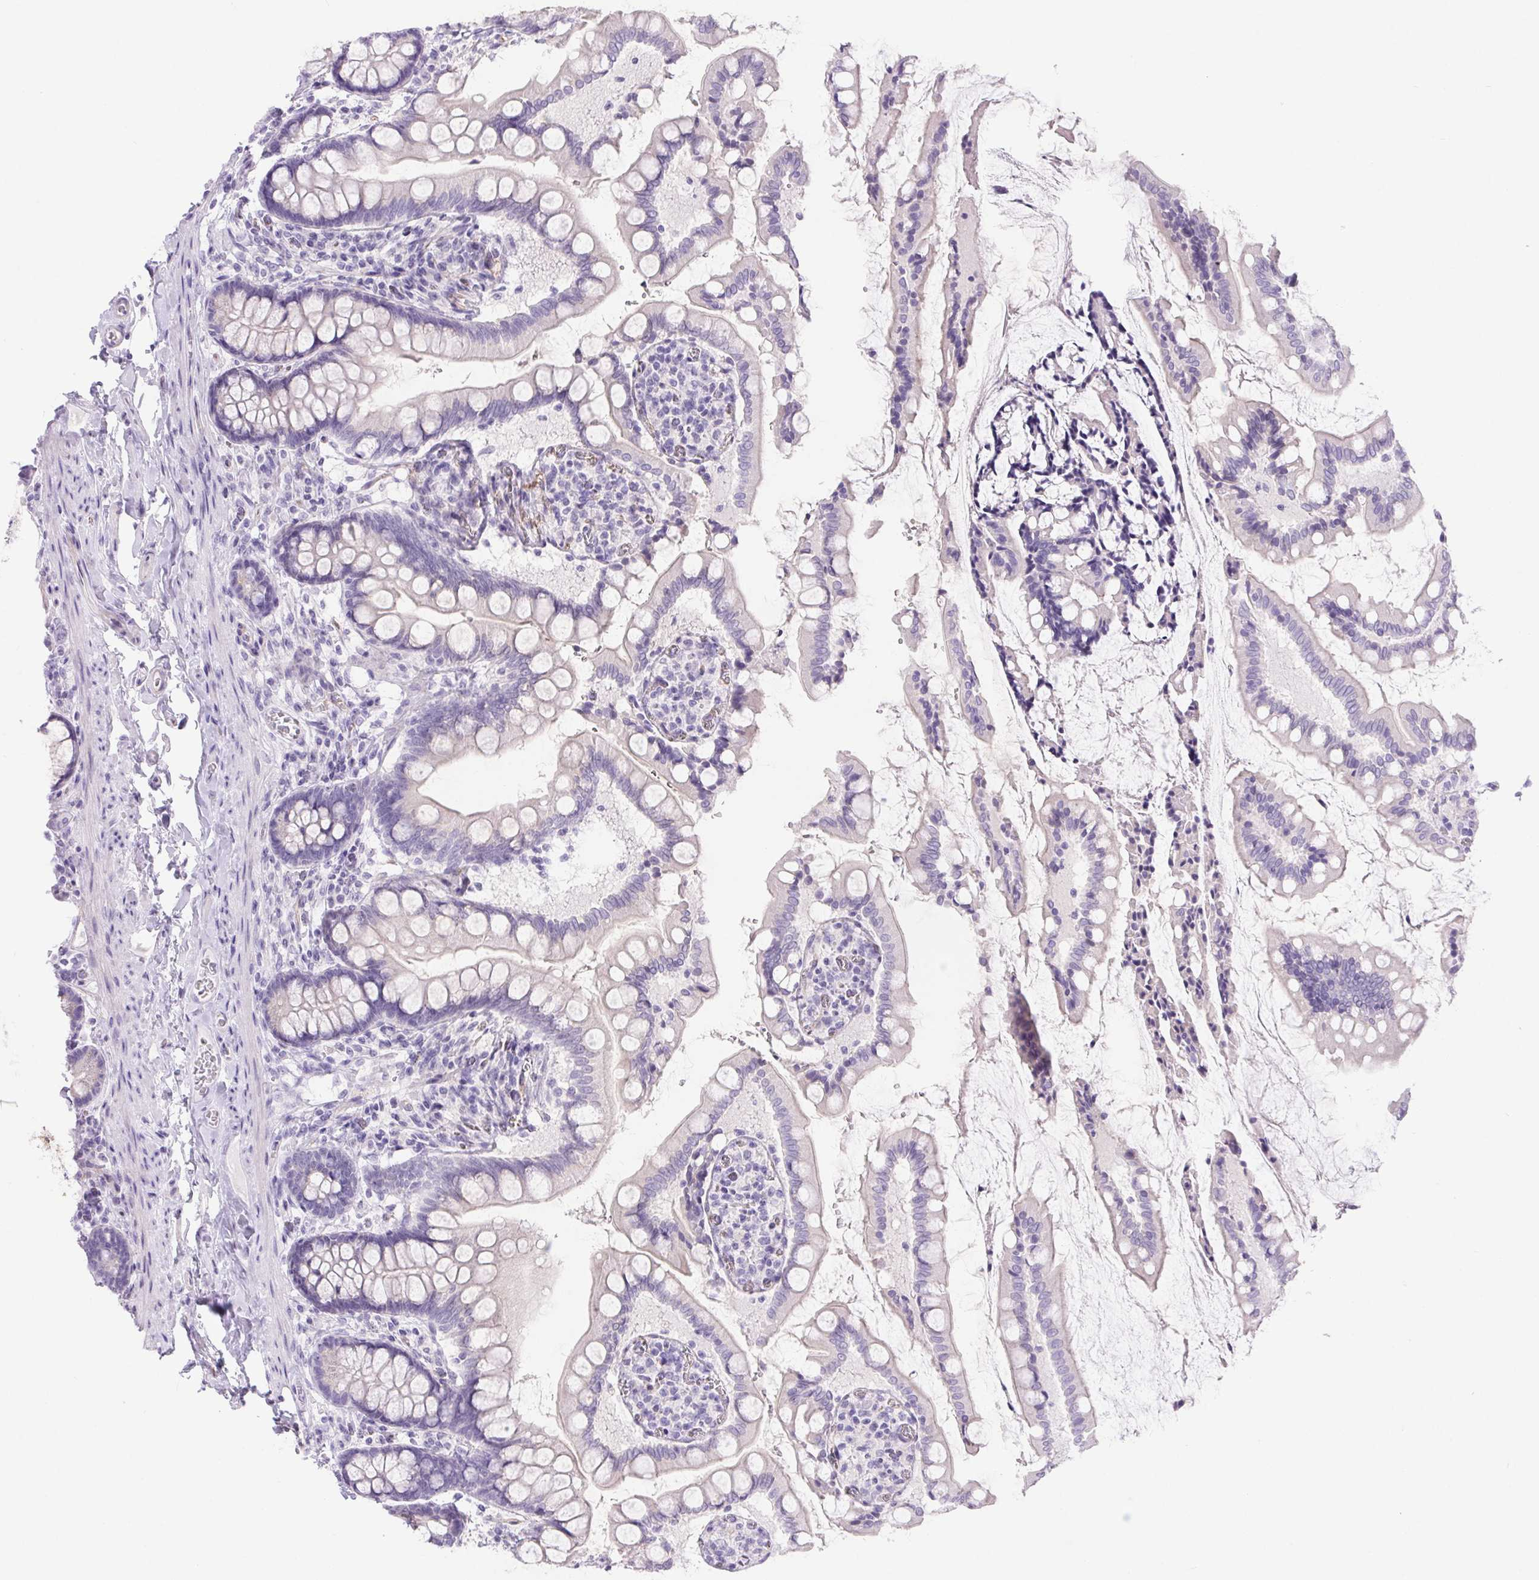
{"staining": {"intensity": "negative", "quantity": "none", "location": "none"}, "tissue": "small intestine", "cell_type": "Glandular cells", "image_type": "normal", "snomed": [{"axis": "morphology", "description": "Normal tissue, NOS"}, {"axis": "topography", "description": "Small intestine"}], "caption": "Immunohistochemistry (IHC) image of normal small intestine: human small intestine stained with DAB (3,3'-diaminobenzidine) demonstrates no significant protein expression in glandular cells. (DAB immunohistochemistry, high magnification).", "gene": "ERP27", "patient": {"sex": "female", "age": 56}}